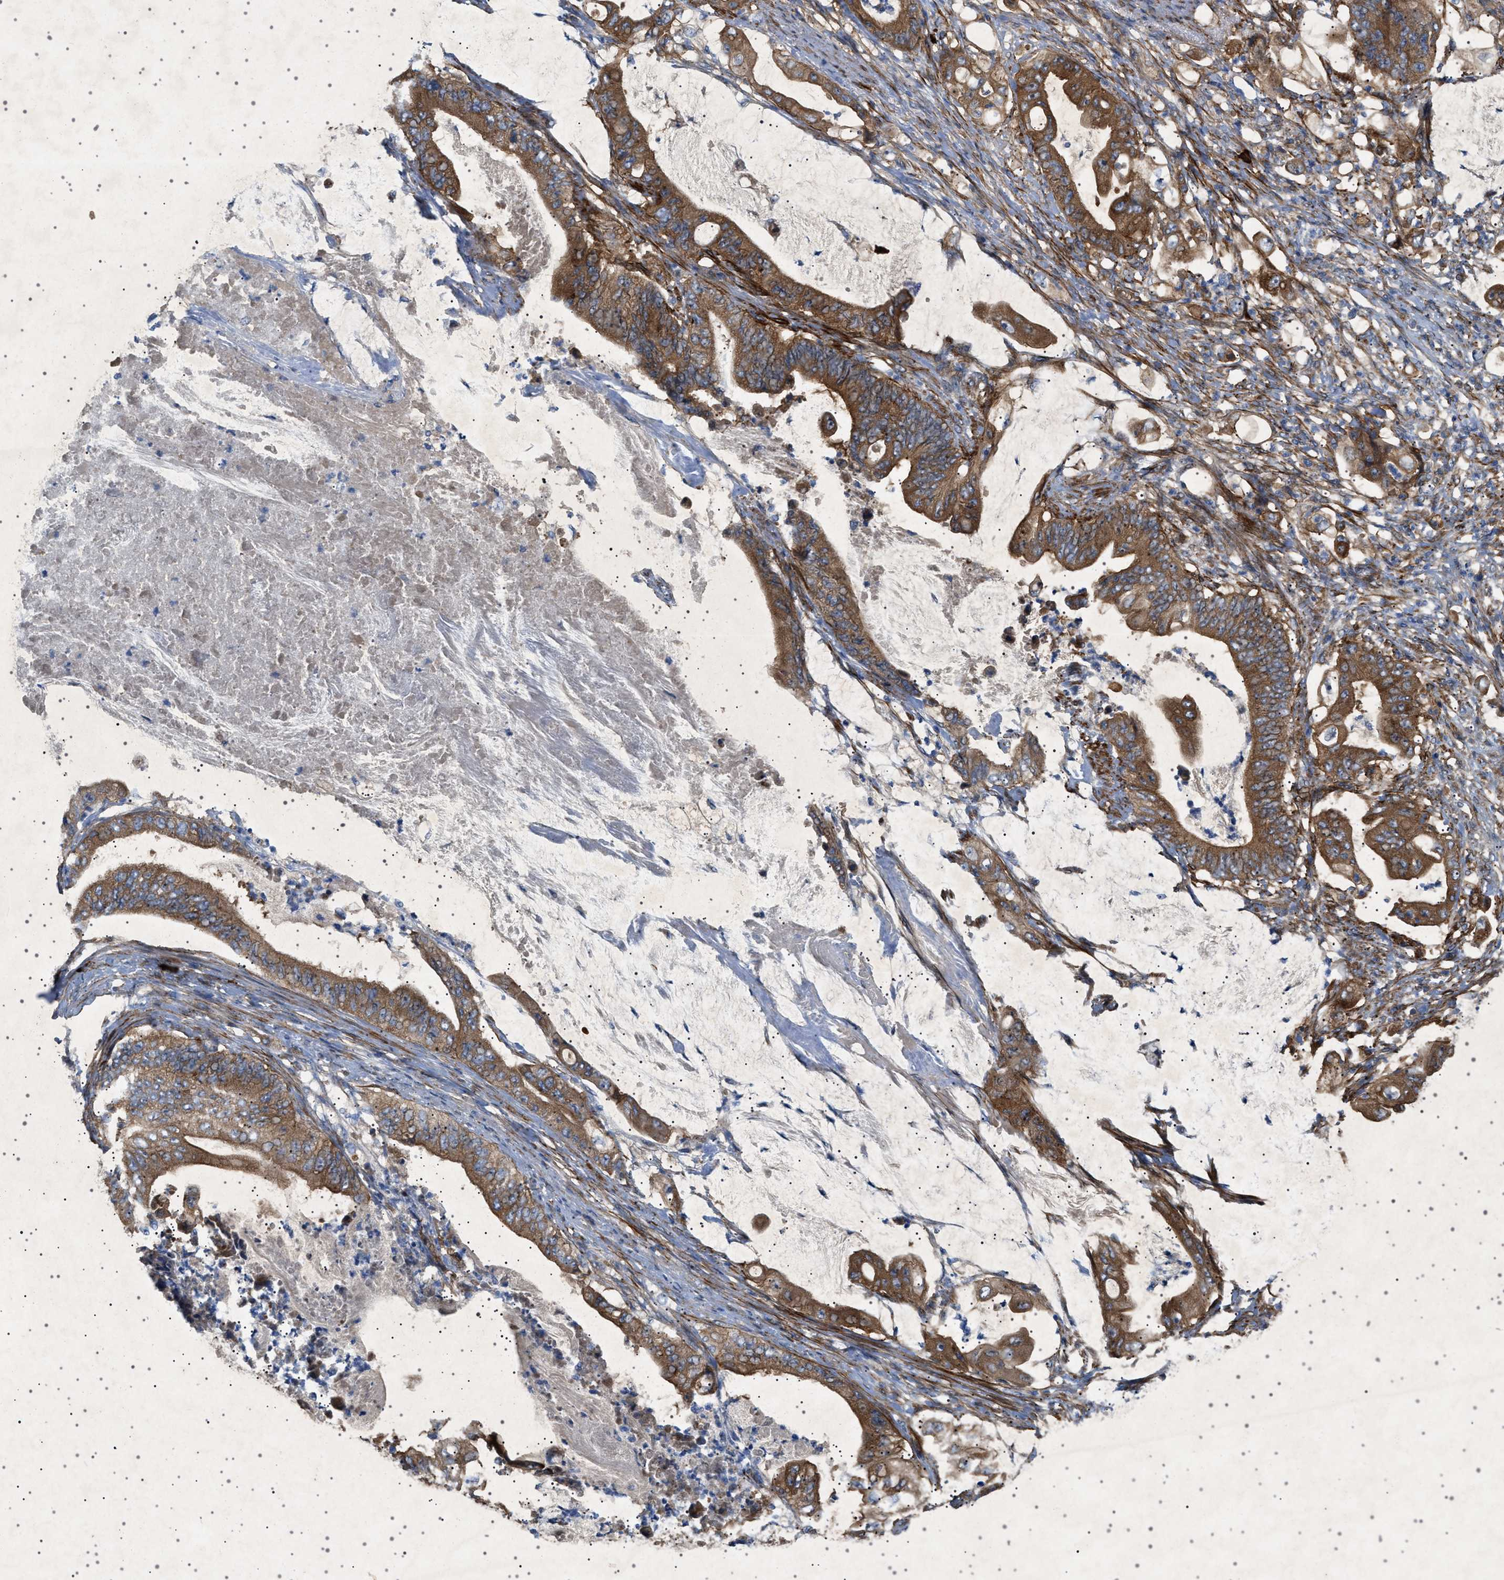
{"staining": {"intensity": "strong", "quantity": ">75%", "location": "cytoplasmic/membranous"}, "tissue": "stomach cancer", "cell_type": "Tumor cells", "image_type": "cancer", "snomed": [{"axis": "morphology", "description": "Adenocarcinoma, NOS"}, {"axis": "topography", "description": "Stomach"}], "caption": "Protein positivity by IHC shows strong cytoplasmic/membranous expression in about >75% of tumor cells in stomach cancer.", "gene": "CCDC186", "patient": {"sex": "female", "age": 73}}